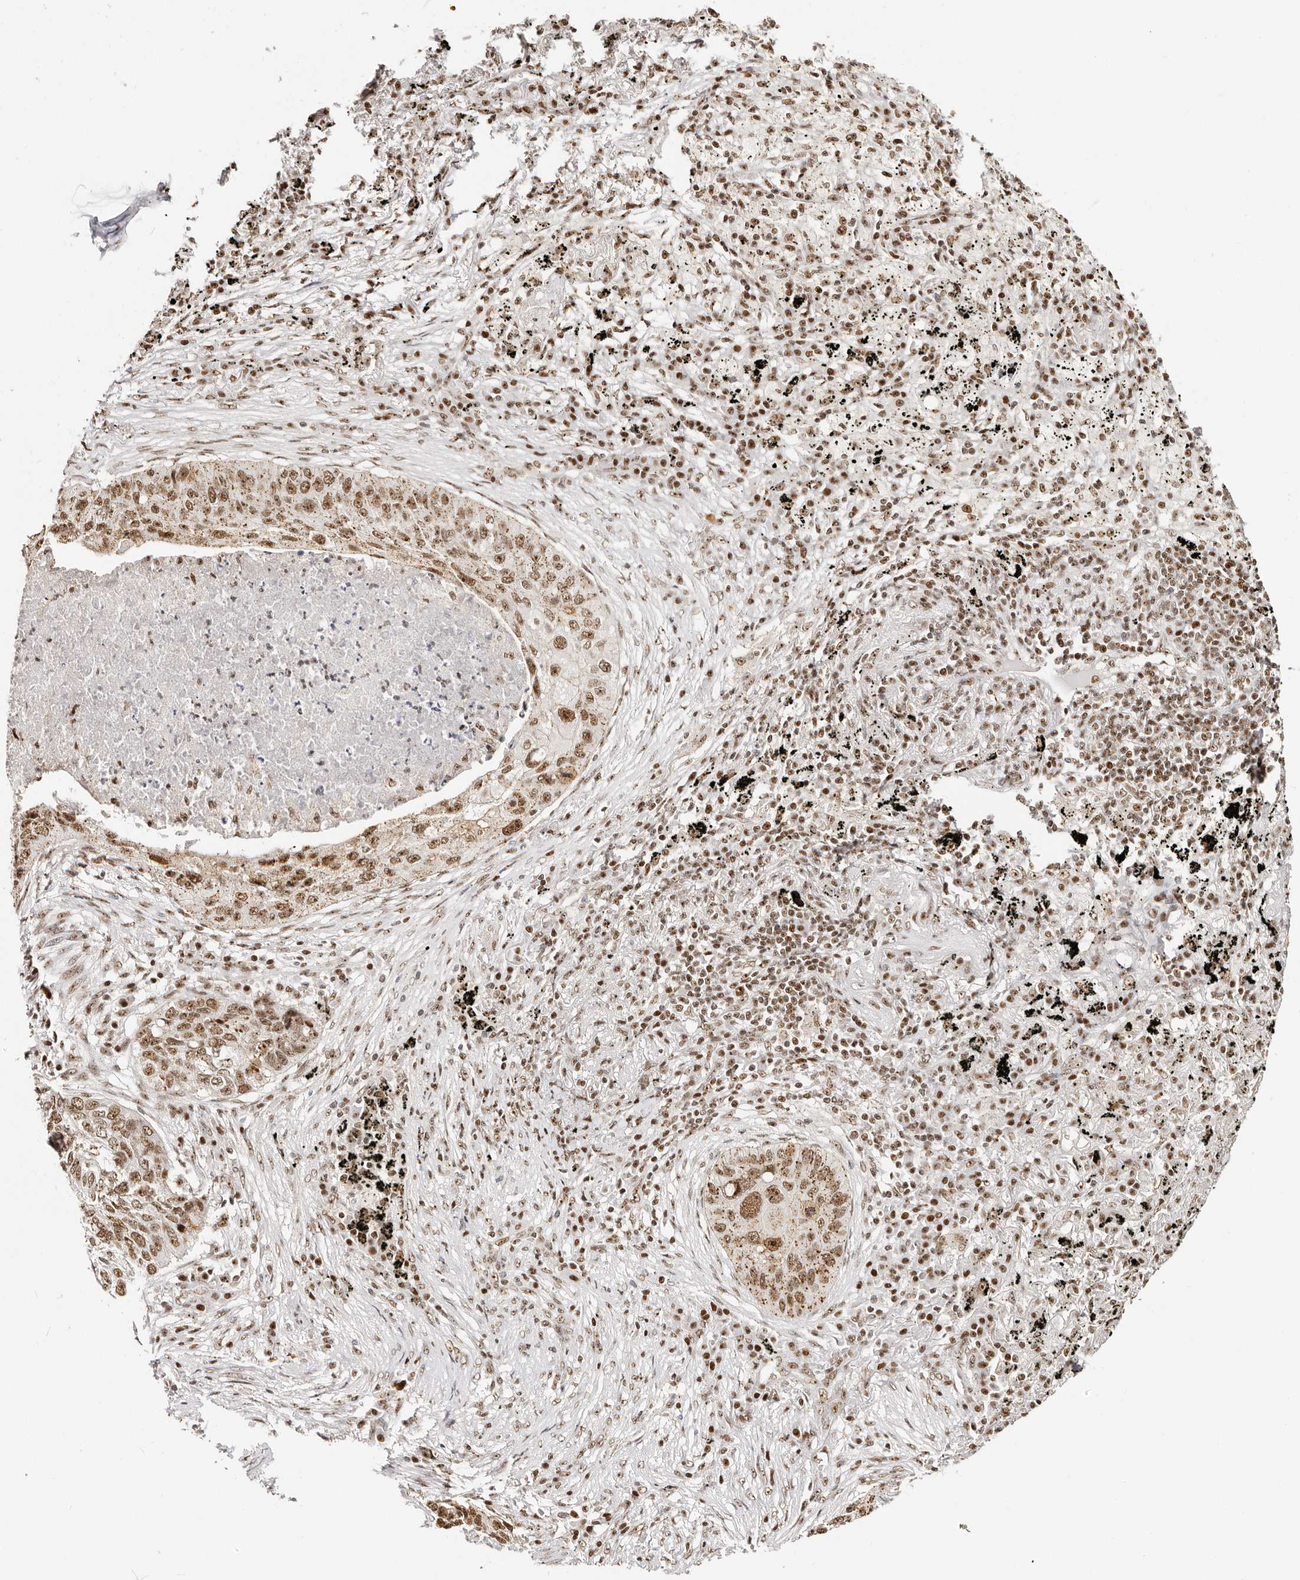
{"staining": {"intensity": "strong", "quantity": ">75%", "location": "nuclear"}, "tissue": "lung cancer", "cell_type": "Tumor cells", "image_type": "cancer", "snomed": [{"axis": "morphology", "description": "Squamous cell carcinoma, NOS"}, {"axis": "topography", "description": "Lung"}], "caption": "This is an image of IHC staining of lung cancer (squamous cell carcinoma), which shows strong positivity in the nuclear of tumor cells.", "gene": "IQGAP3", "patient": {"sex": "female", "age": 63}}